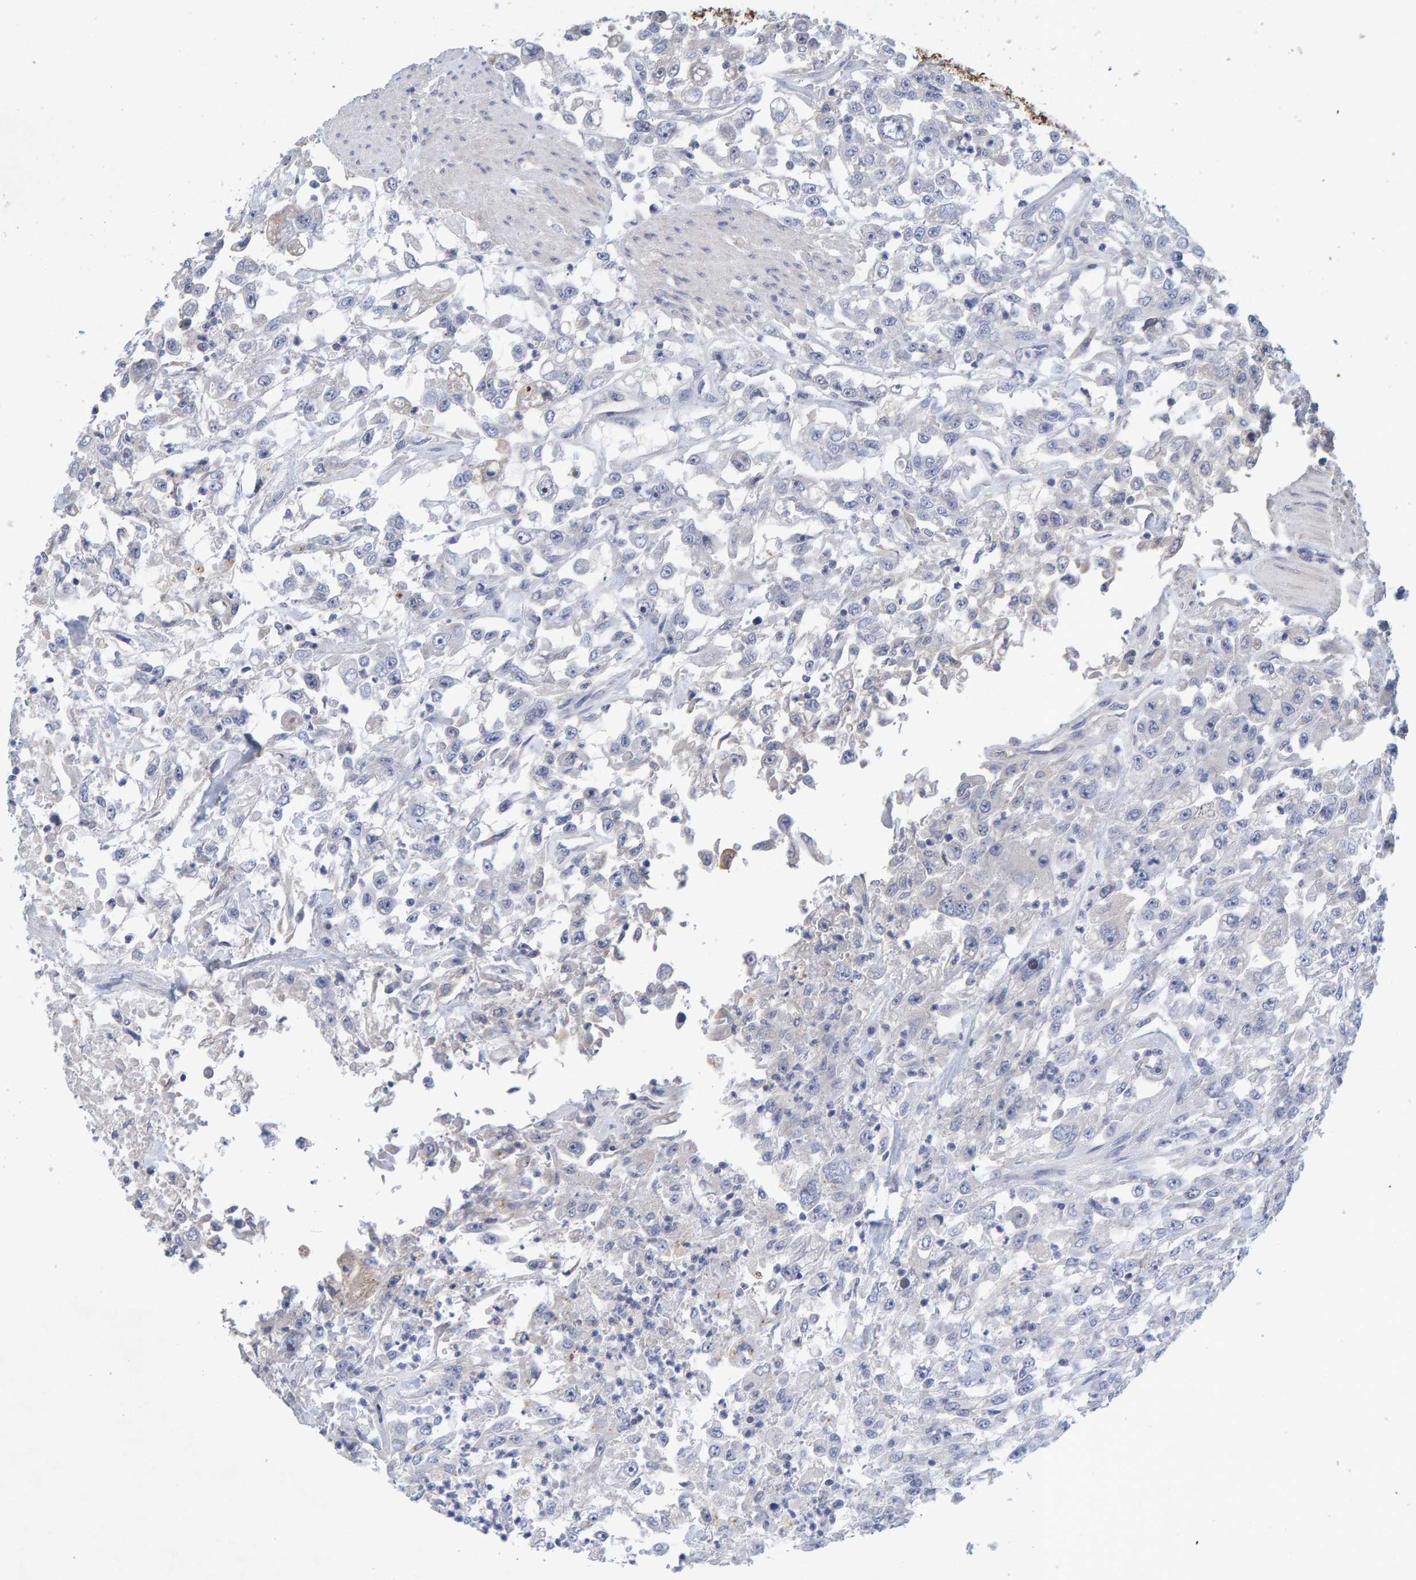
{"staining": {"intensity": "negative", "quantity": "none", "location": "none"}, "tissue": "urothelial cancer", "cell_type": "Tumor cells", "image_type": "cancer", "snomed": [{"axis": "morphology", "description": "Urothelial carcinoma, High grade"}, {"axis": "topography", "description": "Urinary bladder"}], "caption": "There is no significant expression in tumor cells of urothelial cancer. Brightfield microscopy of IHC stained with DAB (brown) and hematoxylin (blue), captured at high magnification.", "gene": "ZNF77", "patient": {"sex": "male", "age": 46}}